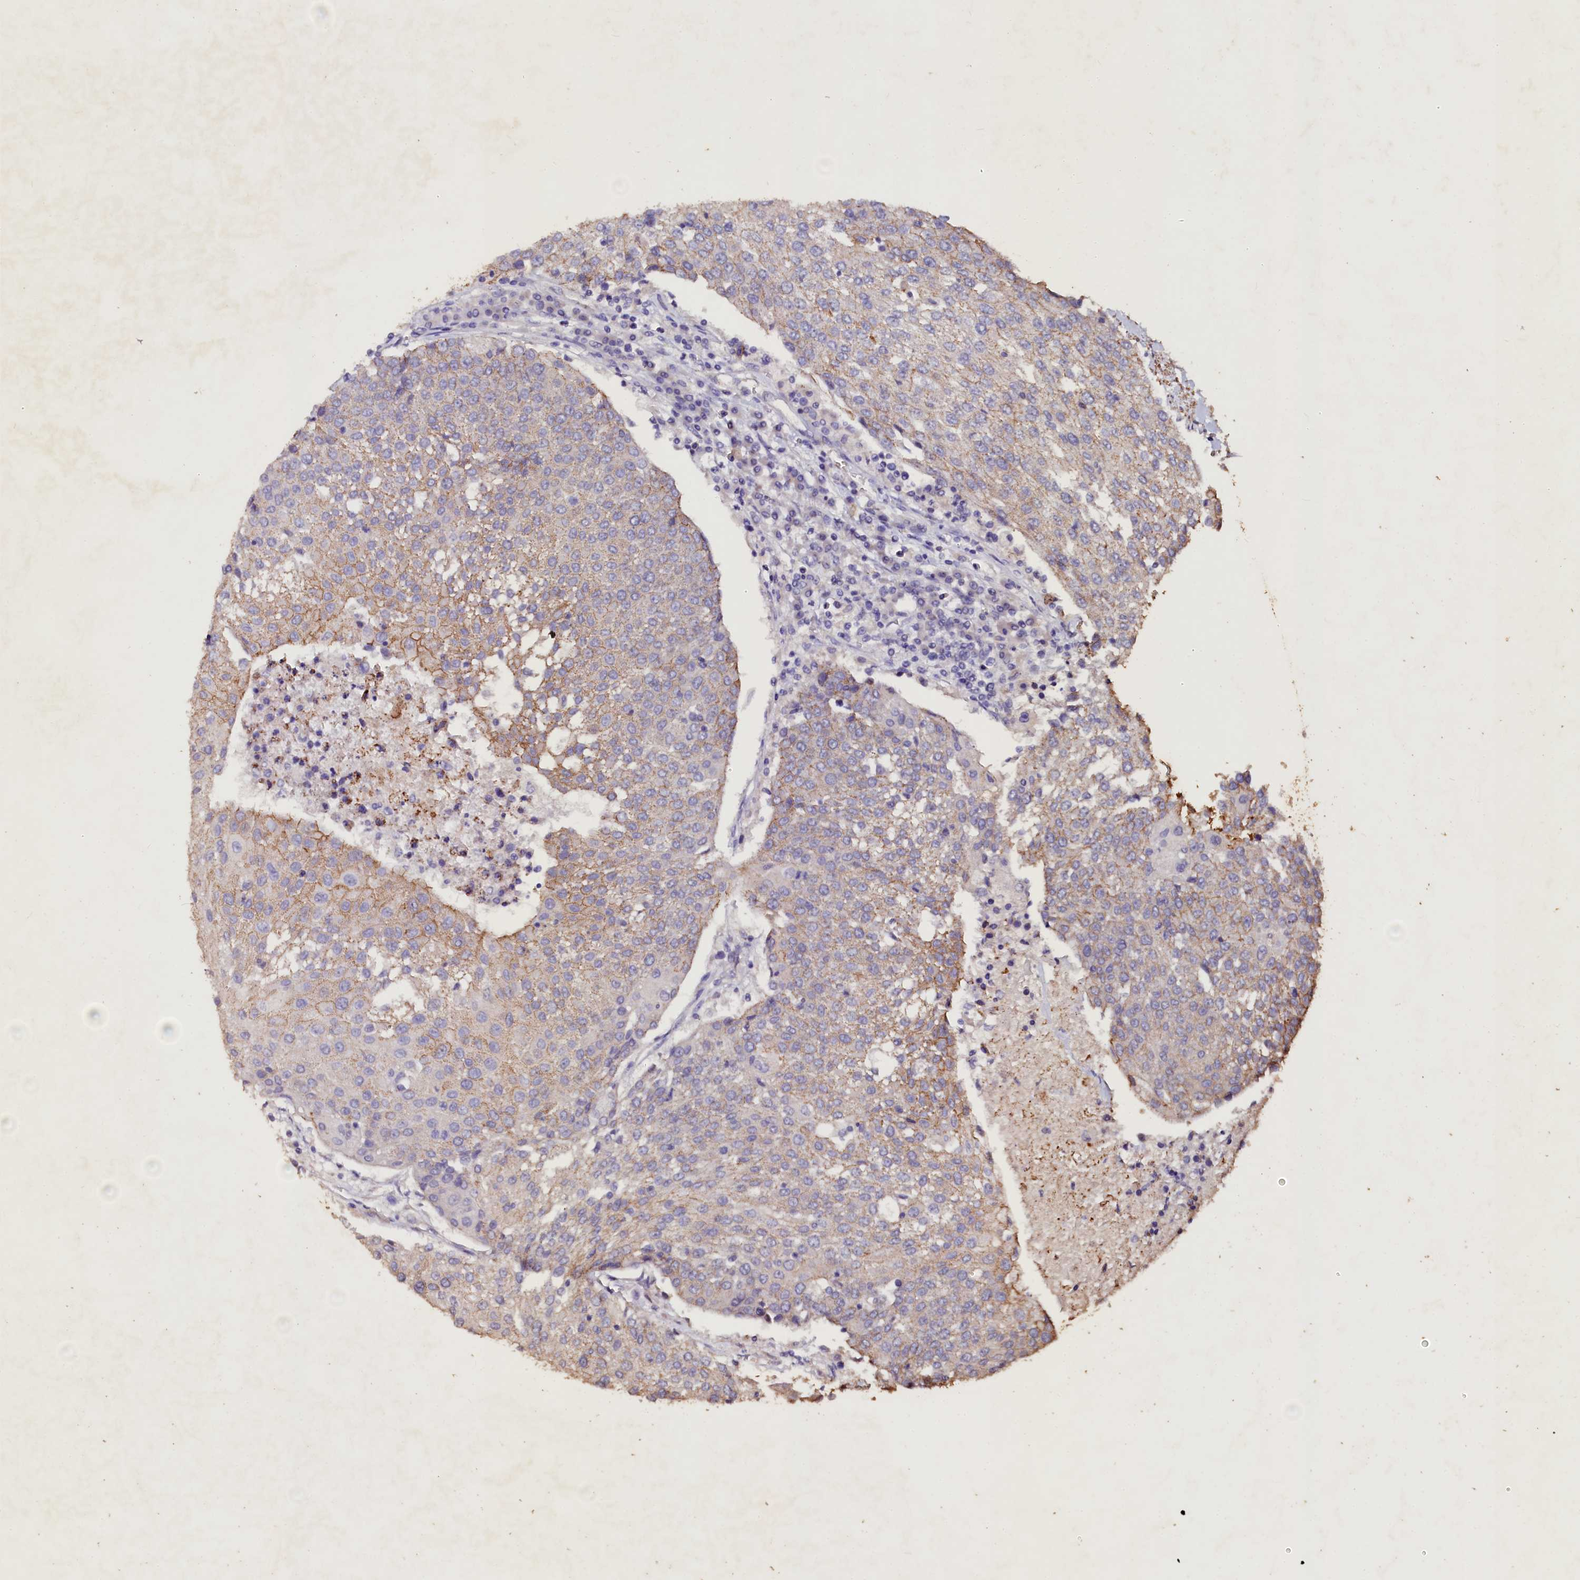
{"staining": {"intensity": "weak", "quantity": "<25%", "location": "cytoplasmic/membranous"}, "tissue": "urothelial cancer", "cell_type": "Tumor cells", "image_type": "cancer", "snomed": [{"axis": "morphology", "description": "Urothelial carcinoma, High grade"}, {"axis": "topography", "description": "Urinary bladder"}], "caption": "Tumor cells show no significant expression in high-grade urothelial carcinoma. Nuclei are stained in blue.", "gene": "VPS36", "patient": {"sex": "female", "age": 85}}